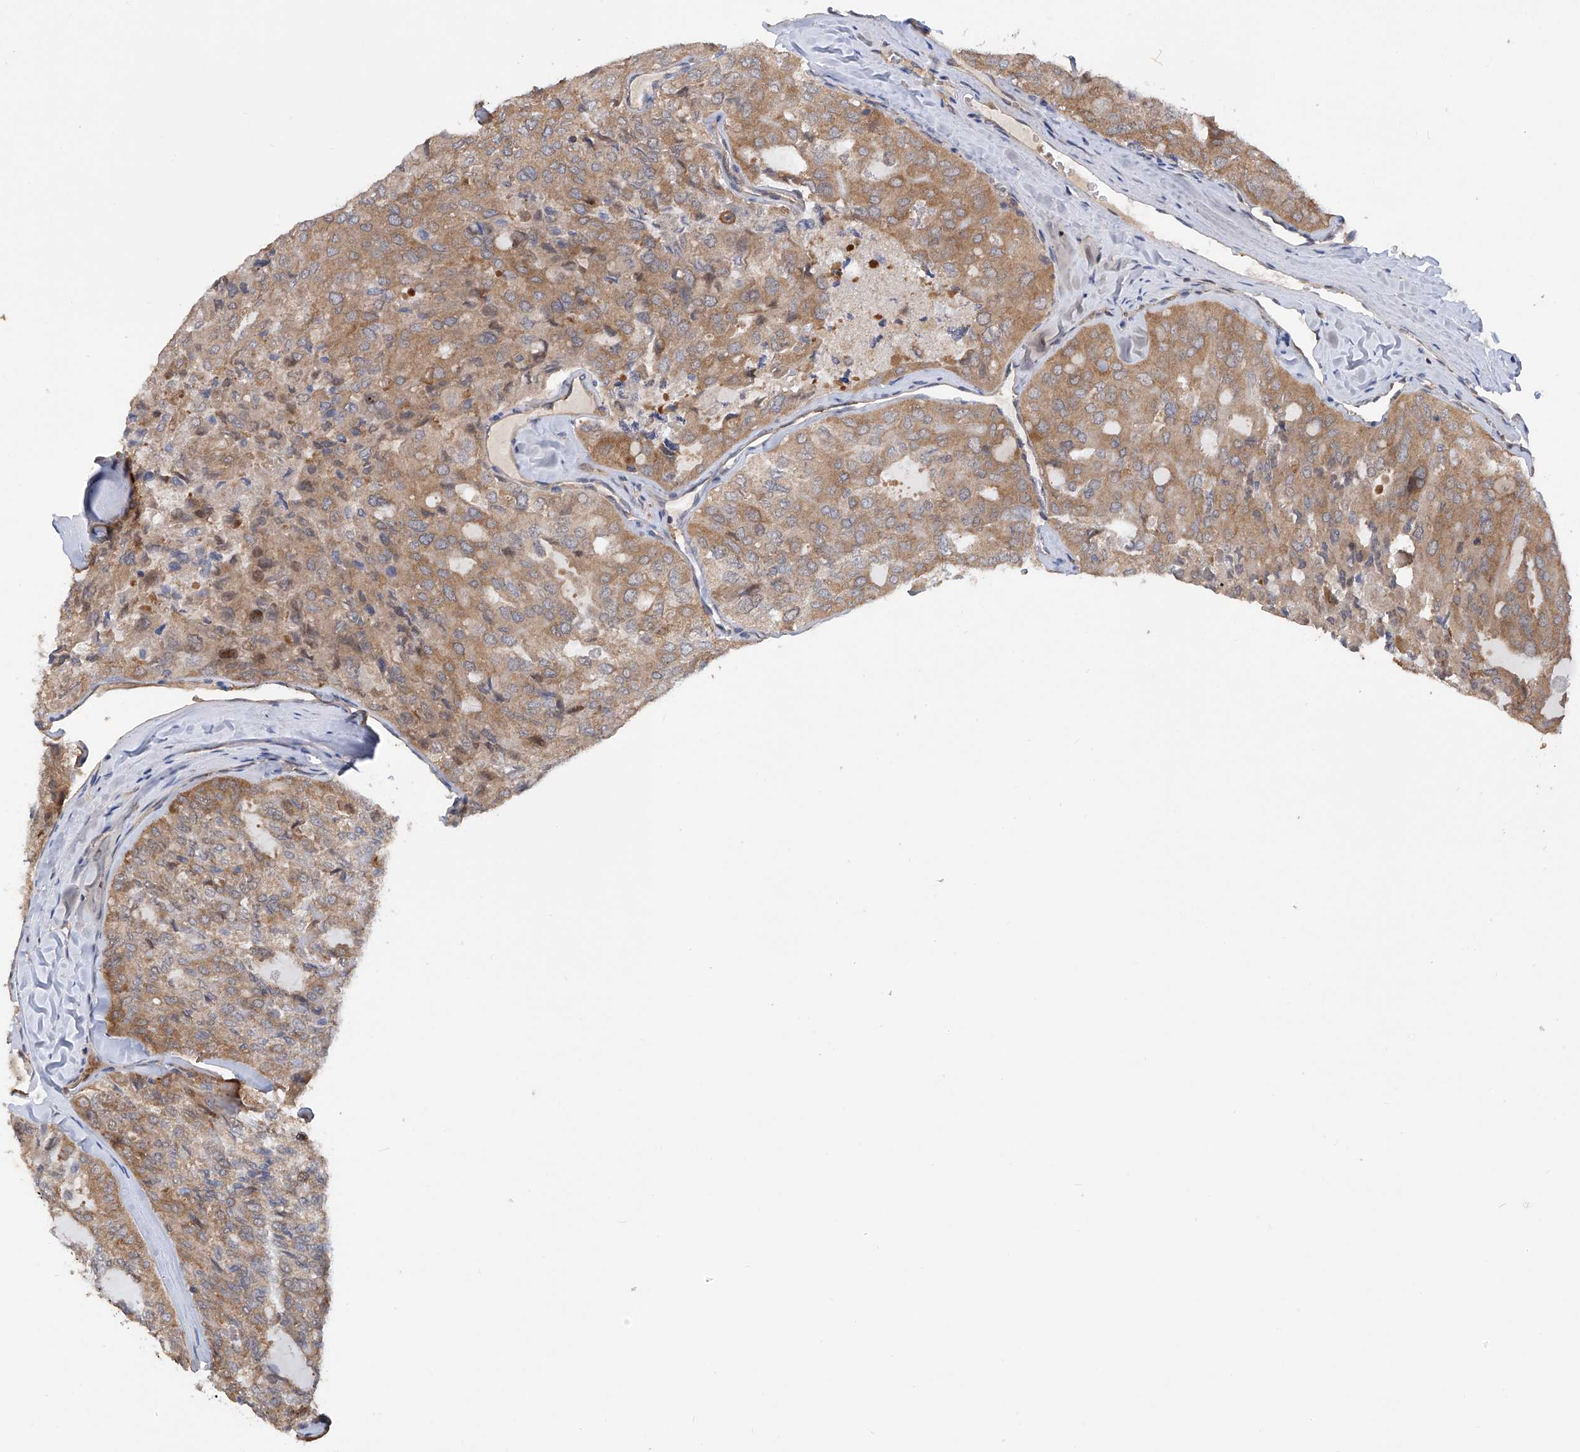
{"staining": {"intensity": "moderate", "quantity": ">75%", "location": "cytoplasmic/membranous"}, "tissue": "thyroid cancer", "cell_type": "Tumor cells", "image_type": "cancer", "snomed": [{"axis": "morphology", "description": "Follicular adenoma carcinoma, NOS"}, {"axis": "topography", "description": "Thyroid gland"}], "caption": "This image exhibits thyroid cancer stained with immunohistochemistry to label a protein in brown. The cytoplasmic/membranous of tumor cells show moderate positivity for the protein. Nuclei are counter-stained blue.", "gene": "NUDT17", "patient": {"sex": "male", "age": 75}}